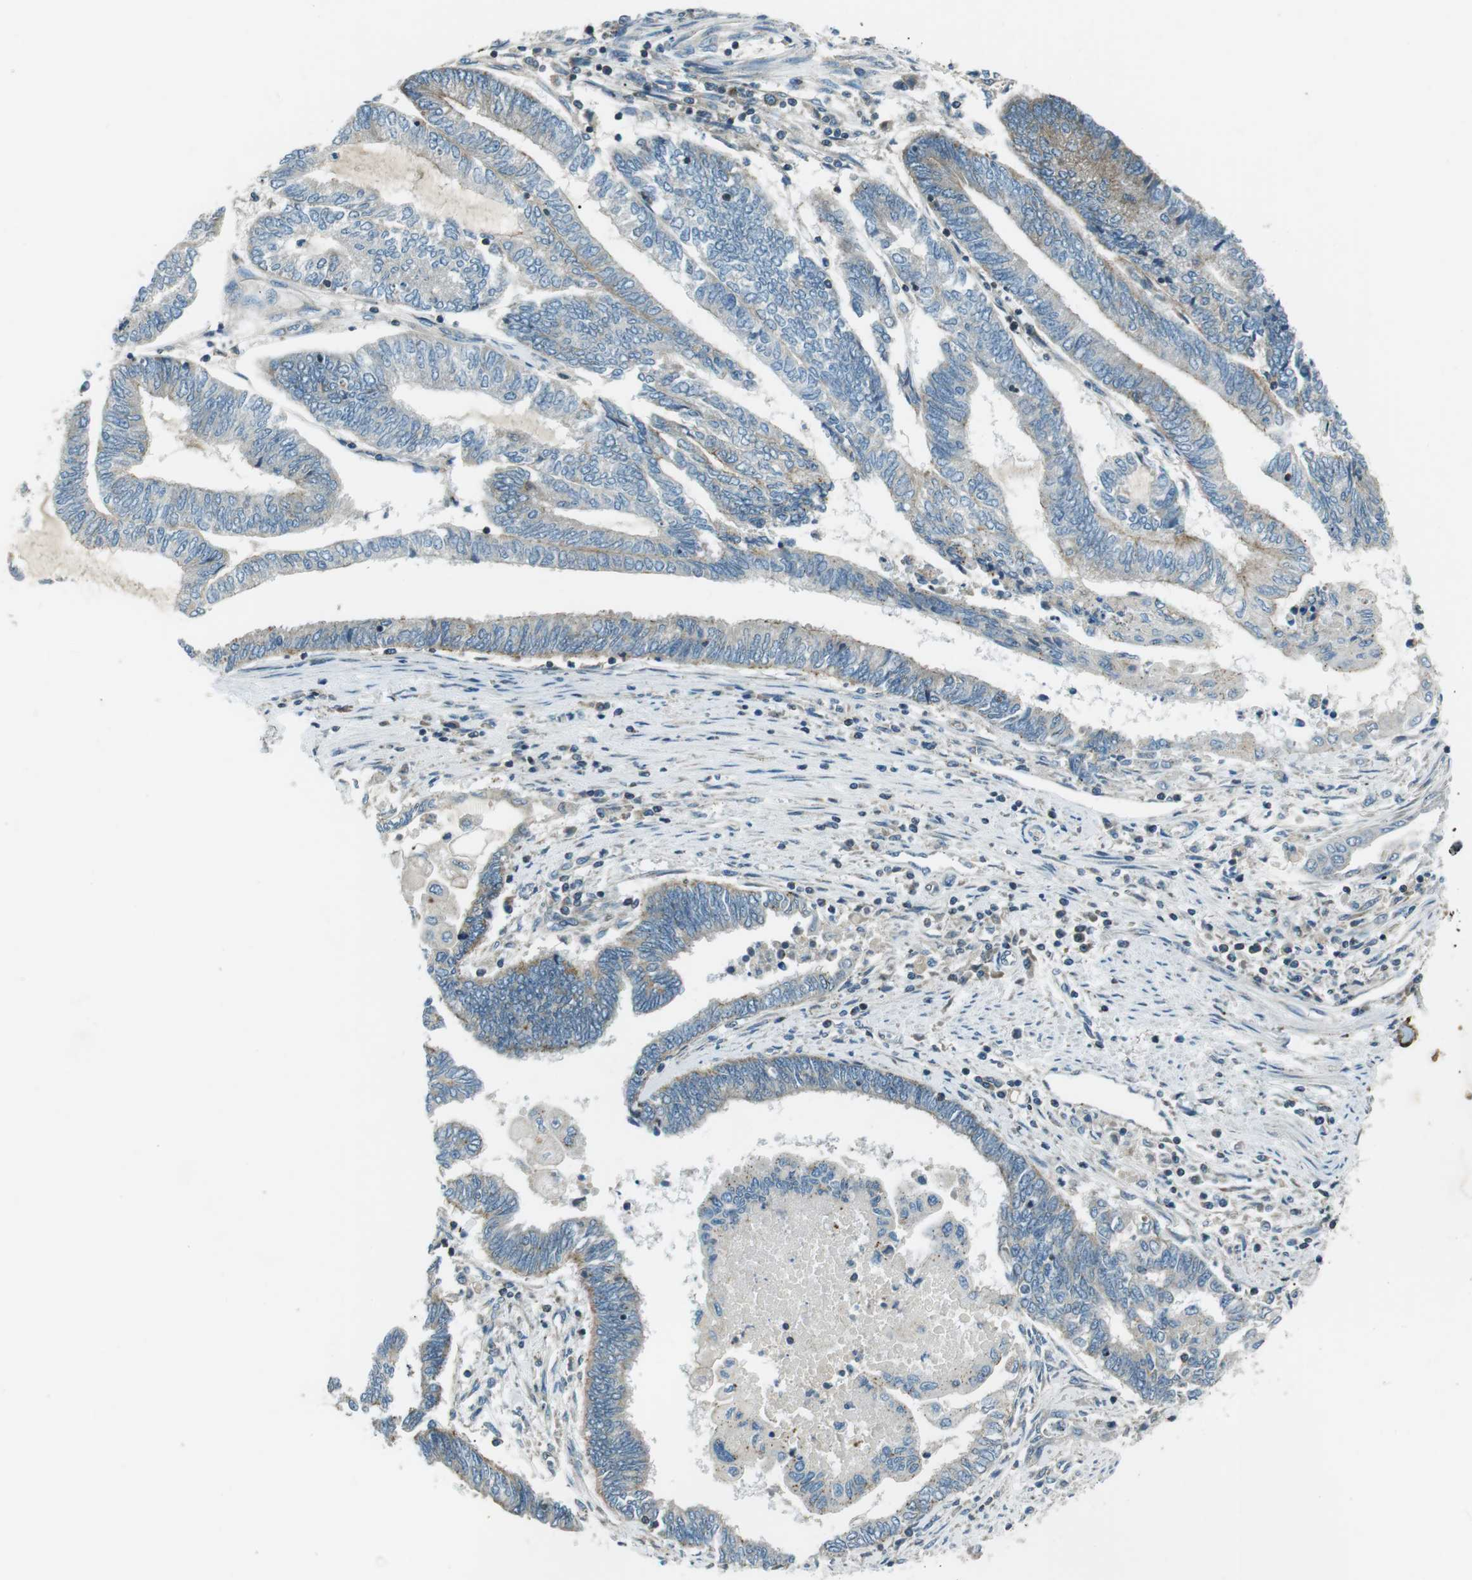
{"staining": {"intensity": "moderate", "quantity": "25%-75%", "location": "cytoplasmic/membranous"}, "tissue": "endometrial cancer", "cell_type": "Tumor cells", "image_type": "cancer", "snomed": [{"axis": "morphology", "description": "Adenocarcinoma, NOS"}, {"axis": "topography", "description": "Uterus"}, {"axis": "topography", "description": "Endometrium"}], "caption": "This is a micrograph of immunohistochemistry (IHC) staining of endometrial adenocarcinoma, which shows moderate staining in the cytoplasmic/membranous of tumor cells.", "gene": "FAM3B", "patient": {"sex": "female", "age": 70}}